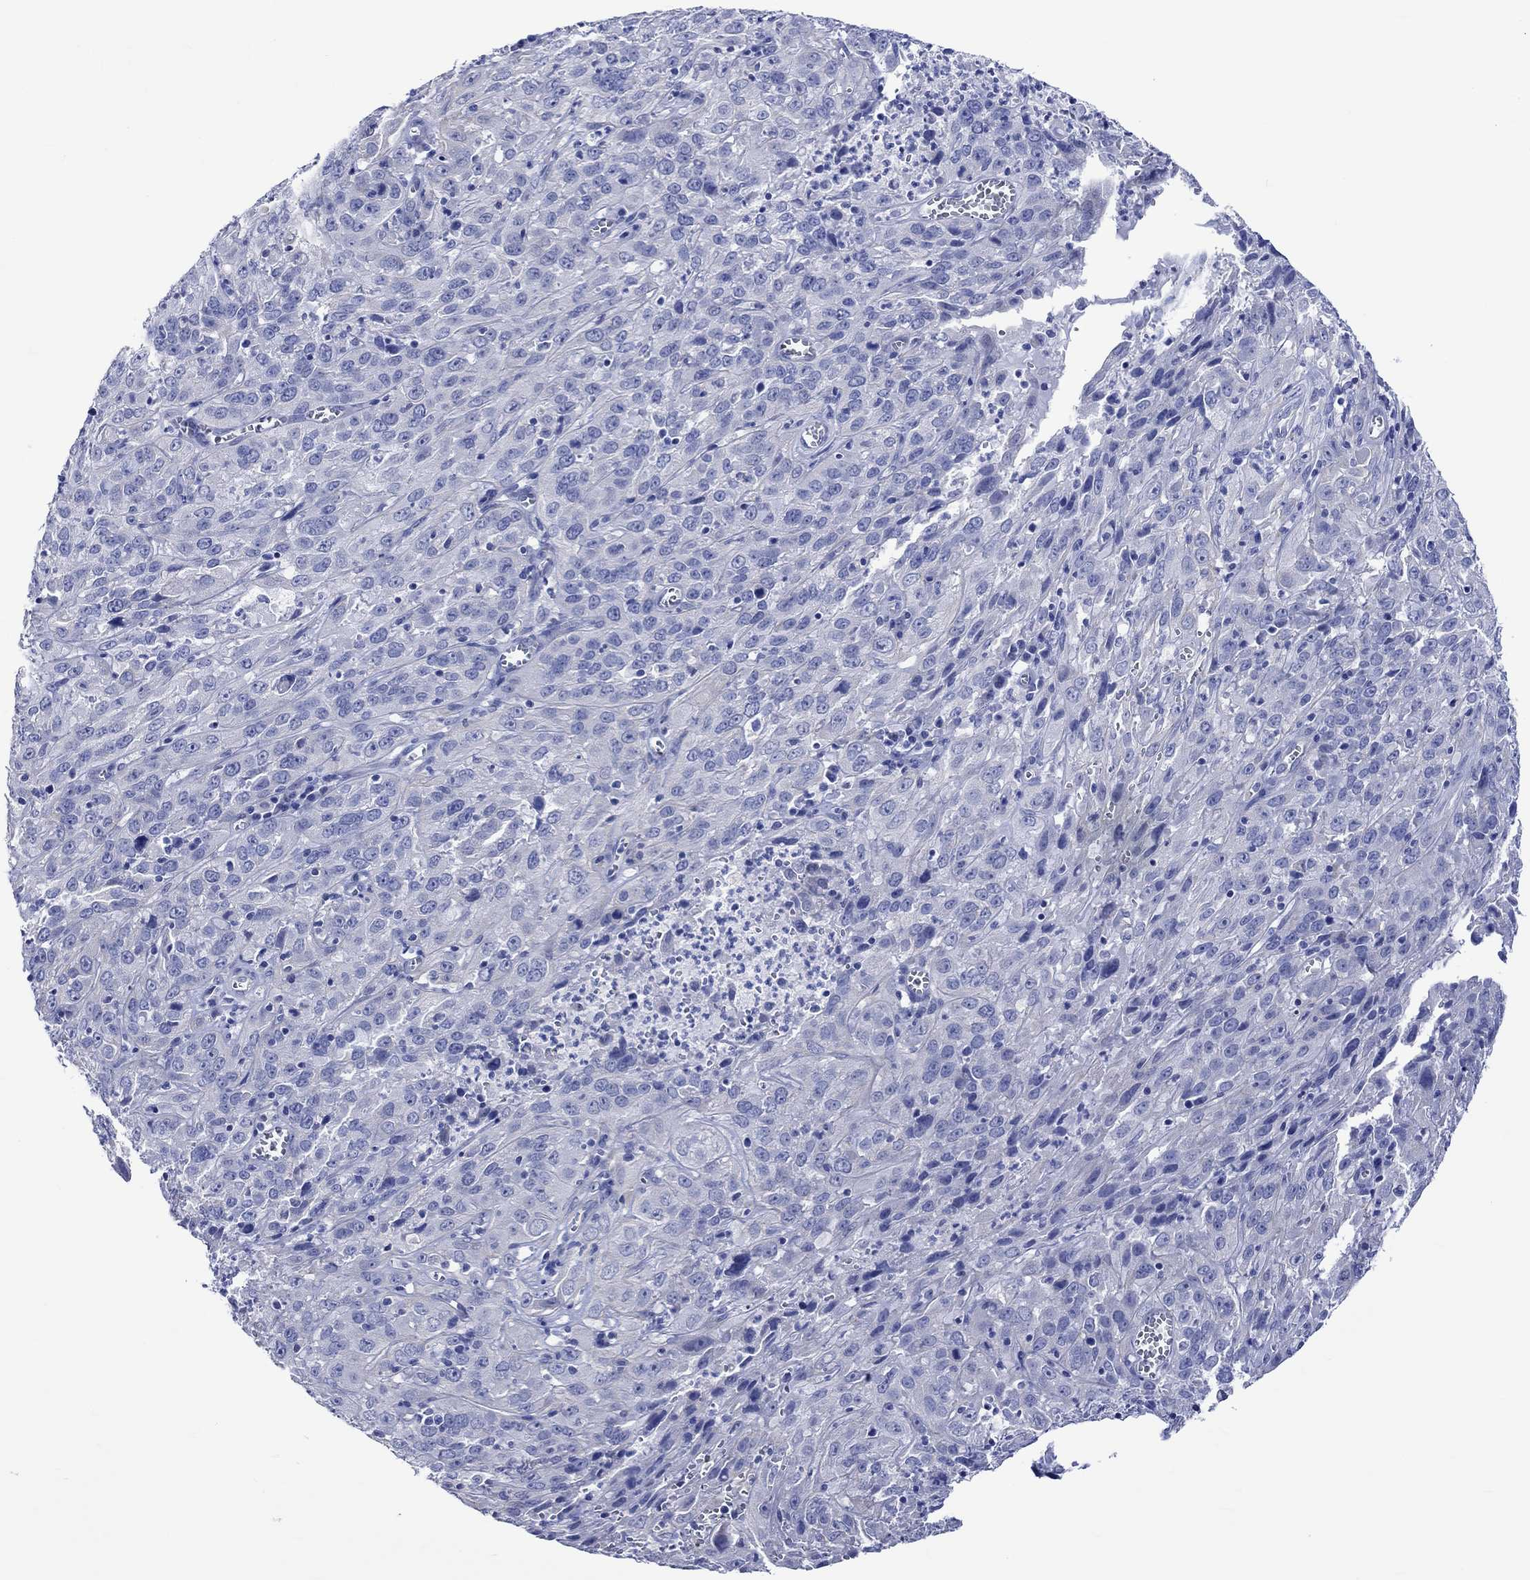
{"staining": {"intensity": "negative", "quantity": "none", "location": "none"}, "tissue": "cervical cancer", "cell_type": "Tumor cells", "image_type": "cancer", "snomed": [{"axis": "morphology", "description": "Squamous cell carcinoma, NOS"}, {"axis": "topography", "description": "Cervix"}], "caption": "A micrograph of squamous cell carcinoma (cervical) stained for a protein demonstrates no brown staining in tumor cells.", "gene": "HARBI1", "patient": {"sex": "female", "age": 32}}